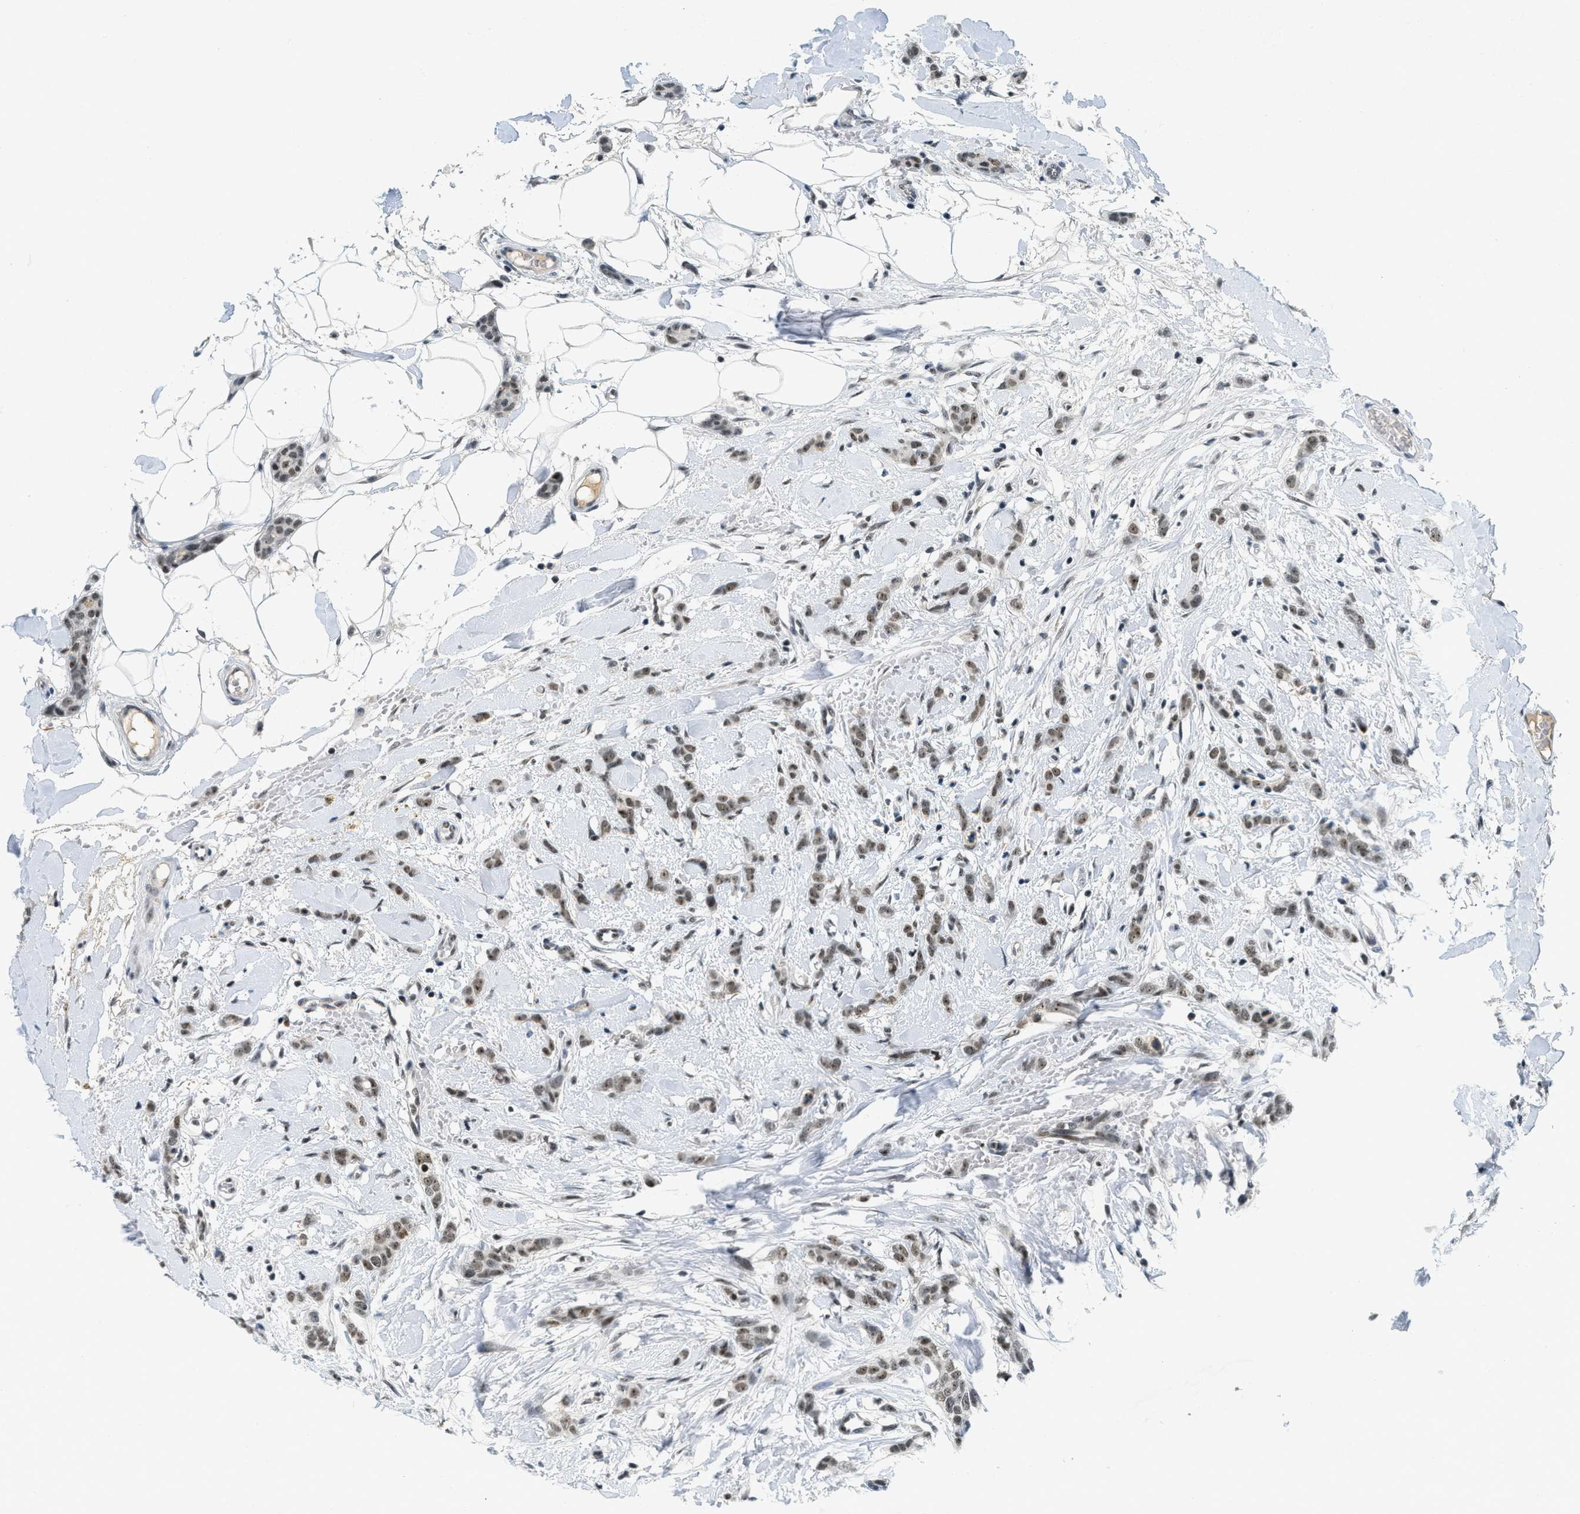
{"staining": {"intensity": "moderate", "quantity": ">75%", "location": "nuclear"}, "tissue": "breast cancer", "cell_type": "Tumor cells", "image_type": "cancer", "snomed": [{"axis": "morphology", "description": "Lobular carcinoma"}, {"axis": "topography", "description": "Skin"}, {"axis": "topography", "description": "Breast"}], "caption": "The immunohistochemical stain labels moderate nuclear staining in tumor cells of breast cancer tissue.", "gene": "URB1", "patient": {"sex": "female", "age": 46}}